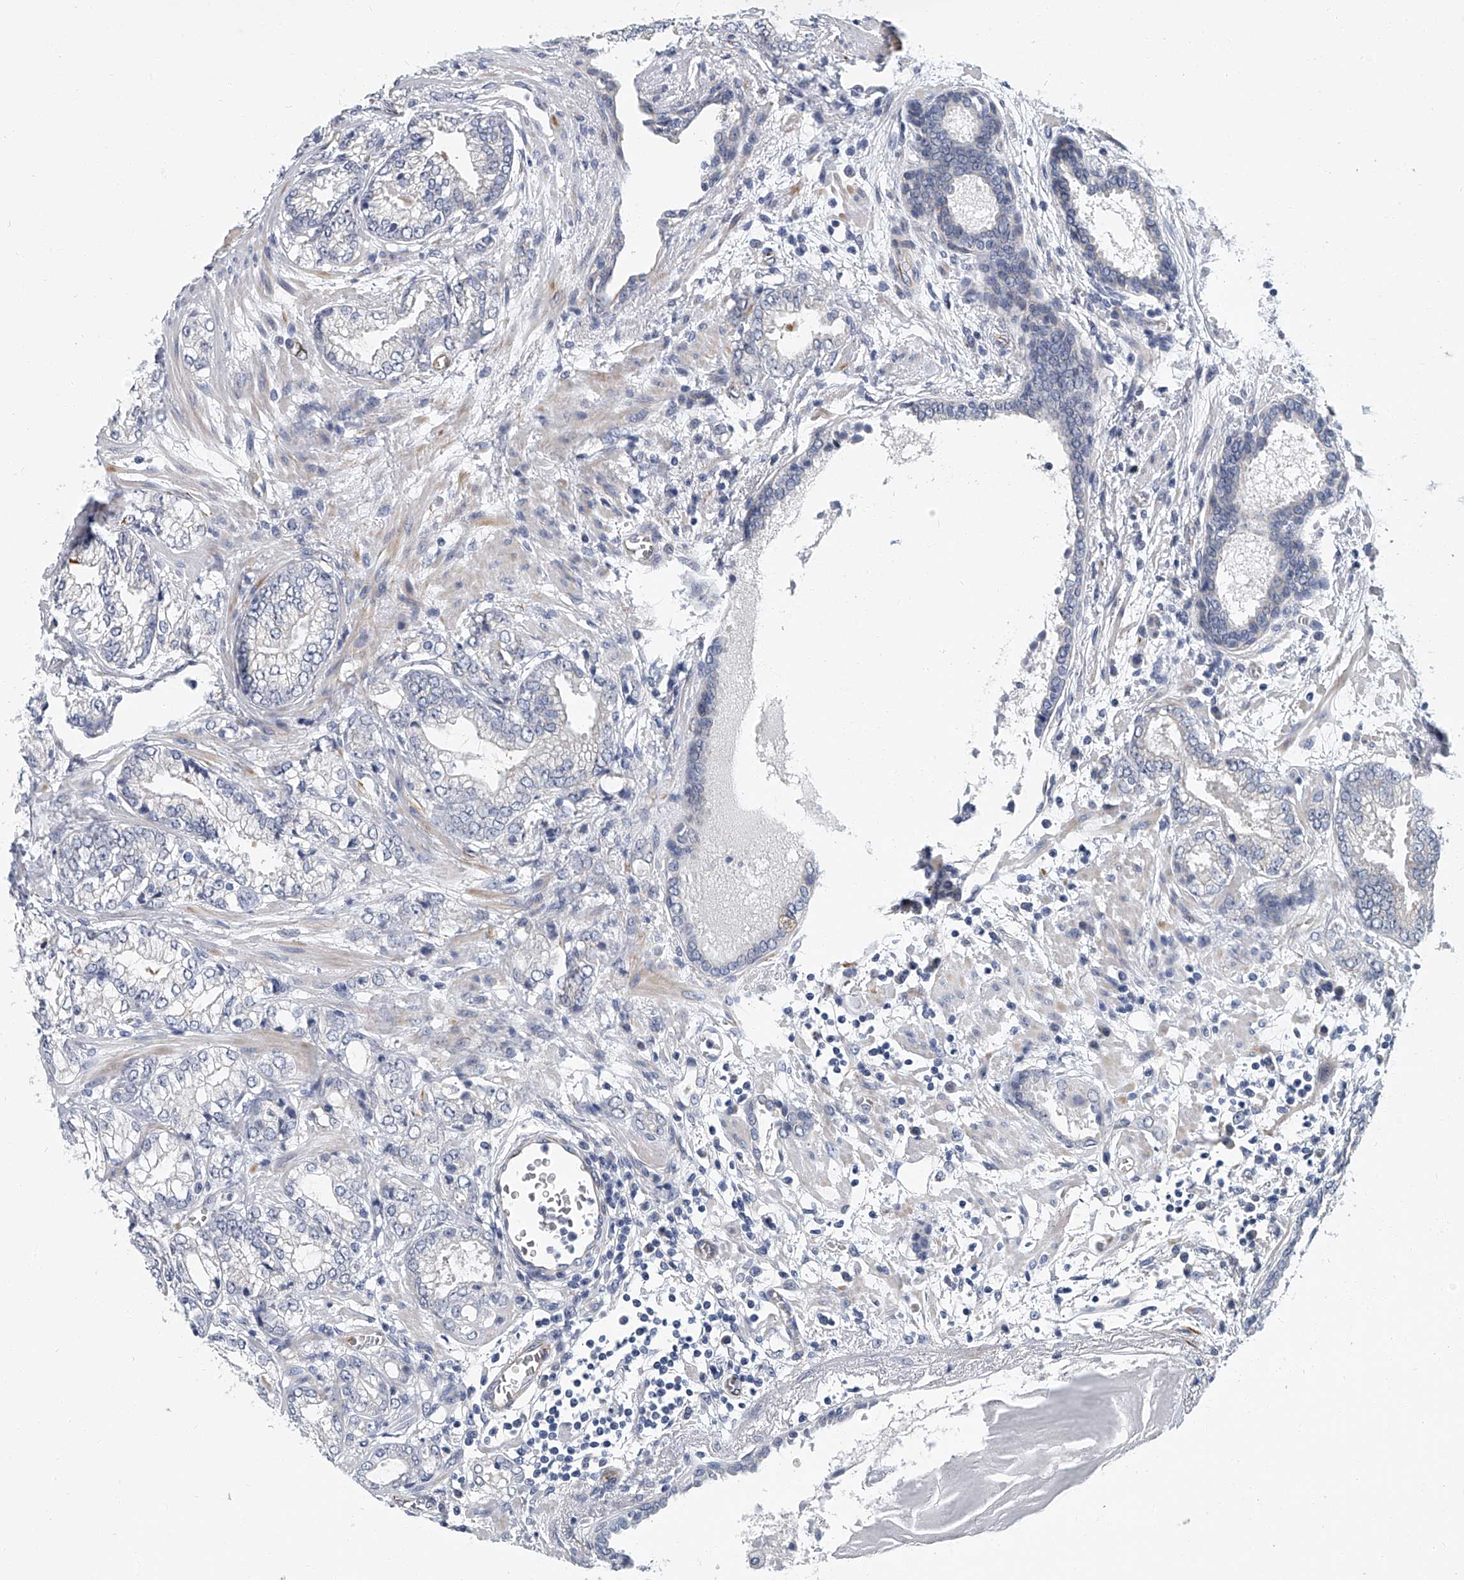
{"staining": {"intensity": "negative", "quantity": "none", "location": "none"}, "tissue": "prostate cancer", "cell_type": "Tumor cells", "image_type": "cancer", "snomed": [{"axis": "morphology", "description": "Normal morphology"}, {"axis": "morphology", "description": "Adenocarcinoma, Low grade"}, {"axis": "topography", "description": "Prostate"}], "caption": "Immunohistochemistry (IHC) image of human prostate cancer (adenocarcinoma (low-grade)) stained for a protein (brown), which demonstrates no staining in tumor cells.", "gene": "KIRREL1", "patient": {"sex": "male", "age": 72}}